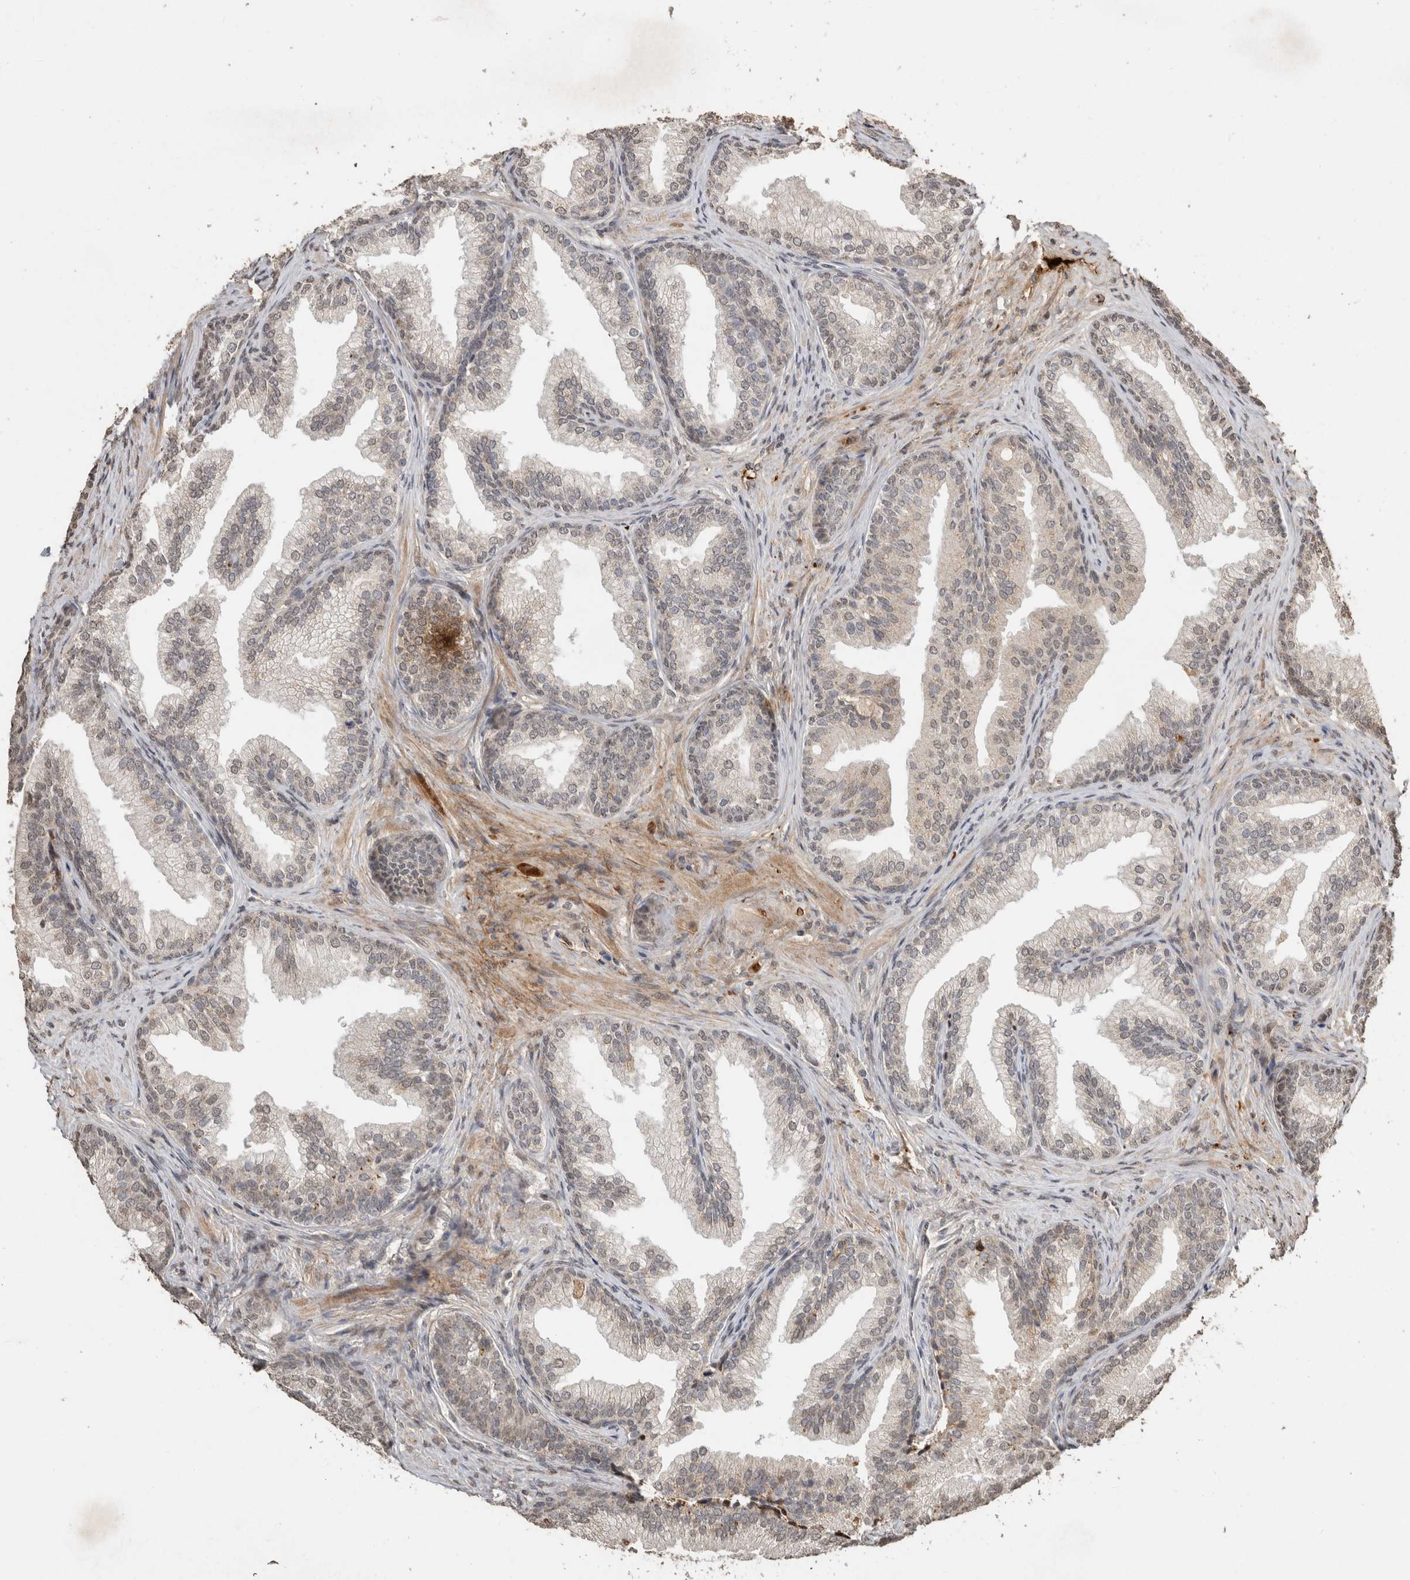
{"staining": {"intensity": "weak", "quantity": "25%-75%", "location": "cytoplasmic/membranous"}, "tissue": "prostate", "cell_type": "Glandular cells", "image_type": "normal", "snomed": [{"axis": "morphology", "description": "Normal tissue, NOS"}, {"axis": "topography", "description": "Prostate"}], "caption": "Protein staining demonstrates weak cytoplasmic/membranous positivity in about 25%-75% of glandular cells in benign prostate. The protein is shown in brown color, while the nuclei are stained blue.", "gene": "FAM3A", "patient": {"sex": "male", "age": 76}}